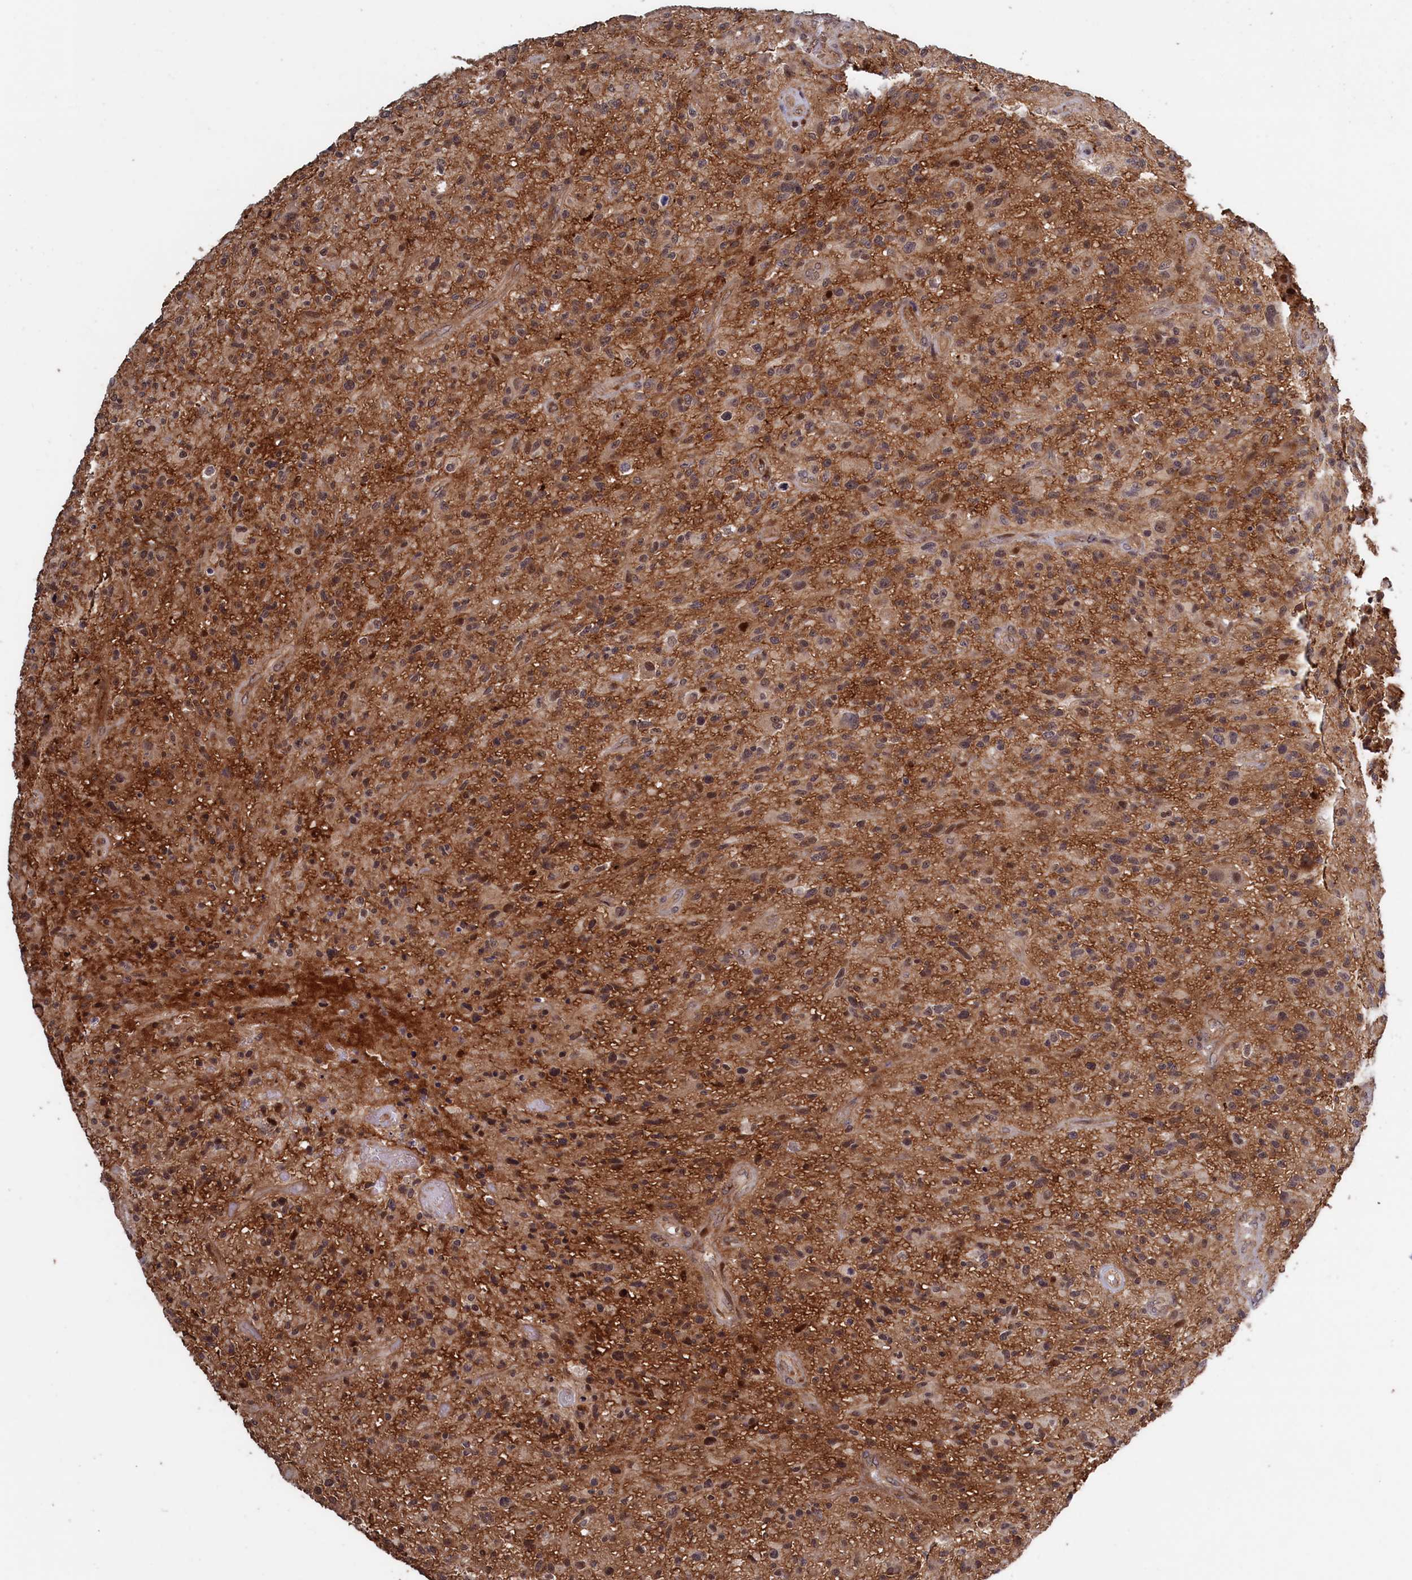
{"staining": {"intensity": "weak", "quantity": "<25%", "location": "nuclear"}, "tissue": "glioma", "cell_type": "Tumor cells", "image_type": "cancer", "snomed": [{"axis": "morphology", "description": "Glioma, malignant, High grade"}, {"axis": "topography", "description": "Brain"}], "caption": "Immunohistochemistry histopathology image of human glioma stained for a protein (brown), which shows no positivity in tumor cells. (Stains: DAB (3,3'-diaminobenzidine) IHC with hematoxylin counter stain, Microscopy: brightfield microscopy at high magnification).", "gene": "LSG1", "patient": {"sex": "male", "age": 47}}